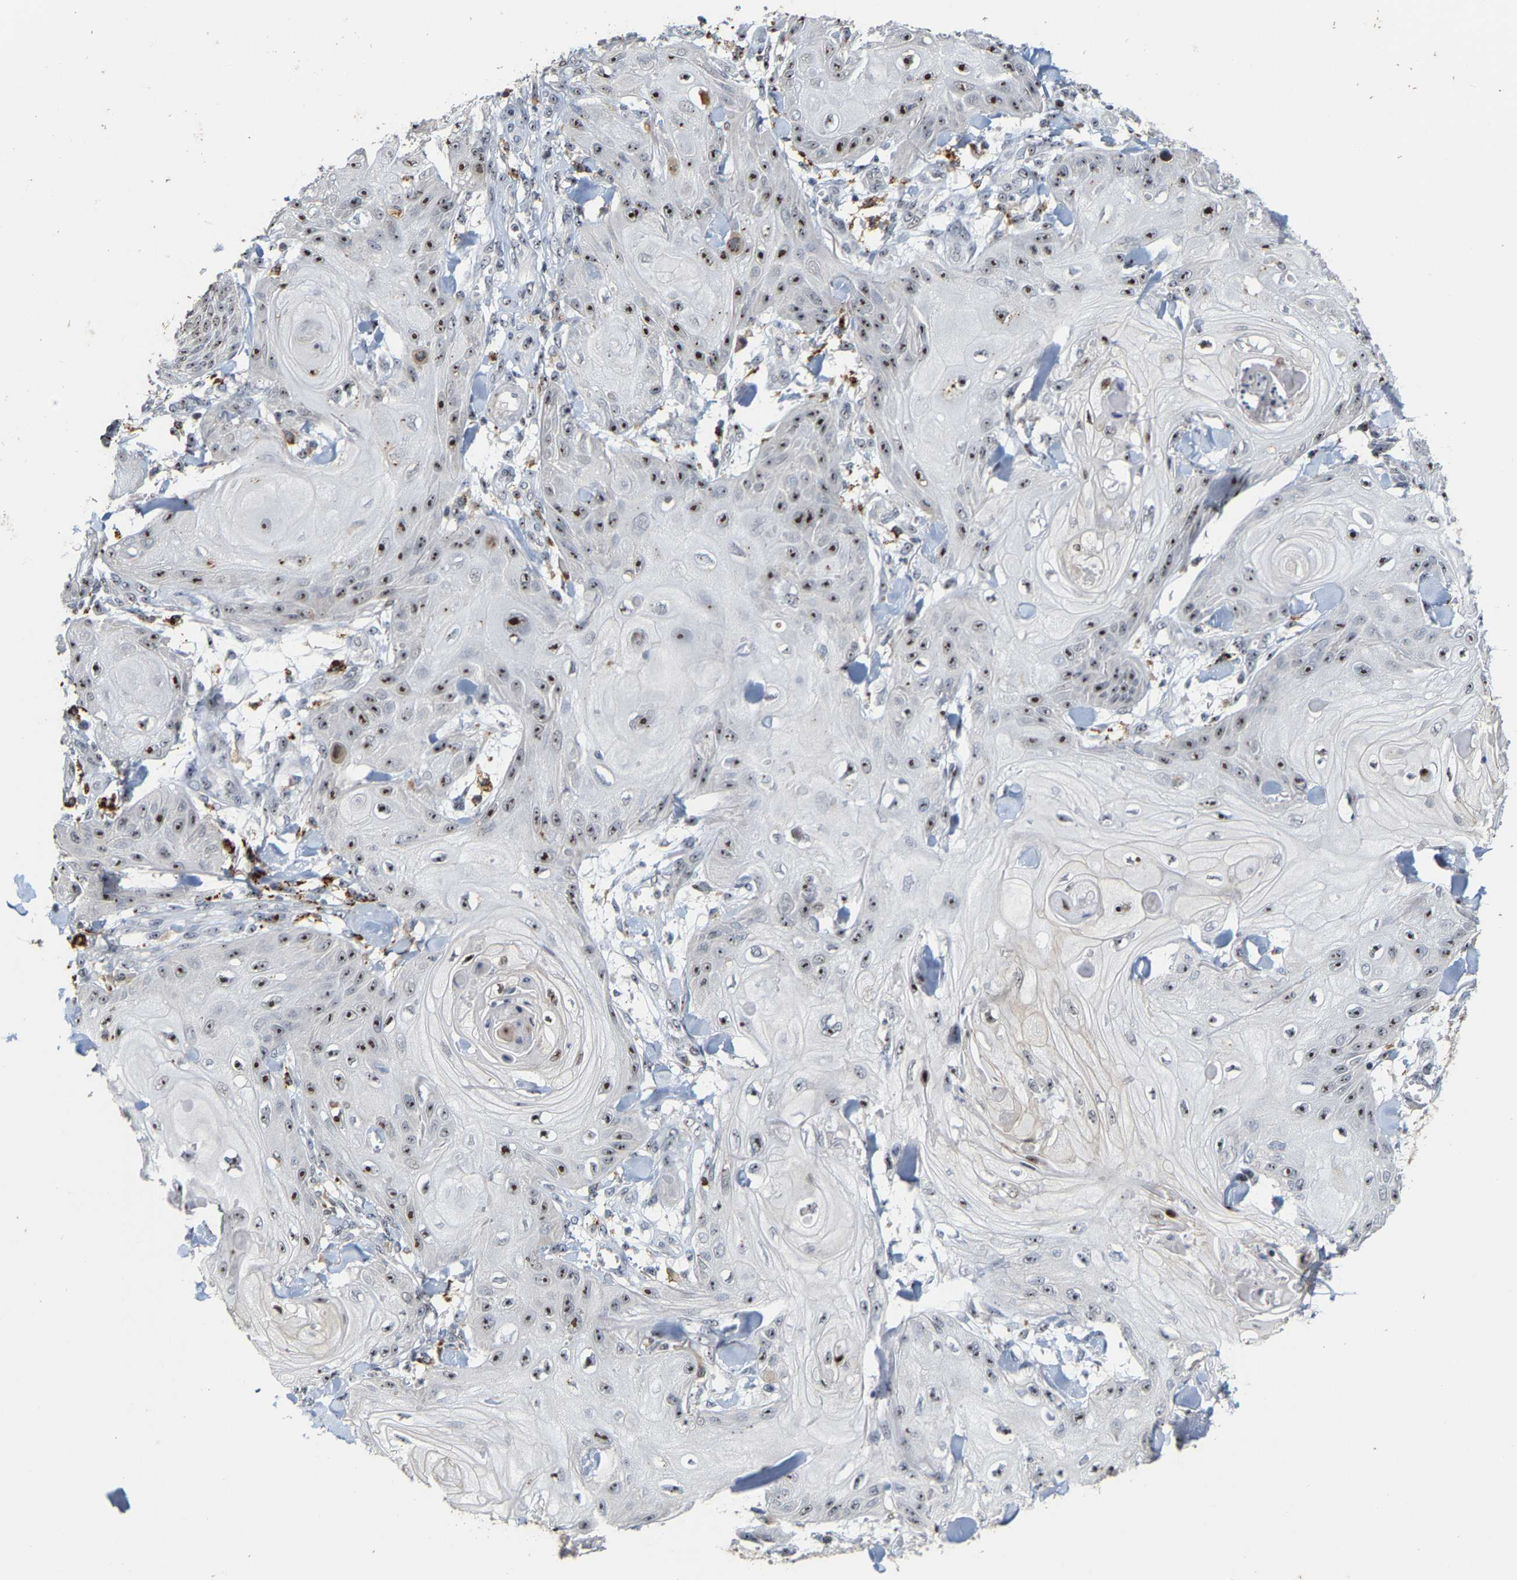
{"staining": {"intensity": "strong", "quantity": "25%-75%", "location": "nuclear"}, "tissue": "skin cancer", "cell_type": "Tumor cells", "image_type": "cancer", "snomed": [{"axis": "morphology", "description": "Squamous cell carcinoma, NOS"}, {"axis": "topography", "description": "Skin"}], "caption": "Immunohistochemical staining of human skin cancer (squamous cell carcinoma) reveals strong nuclear protein expression in about 25%-75% of tumor cells.", "gene": "NOP58", "patient": {"sex": "male", "age": 74}}